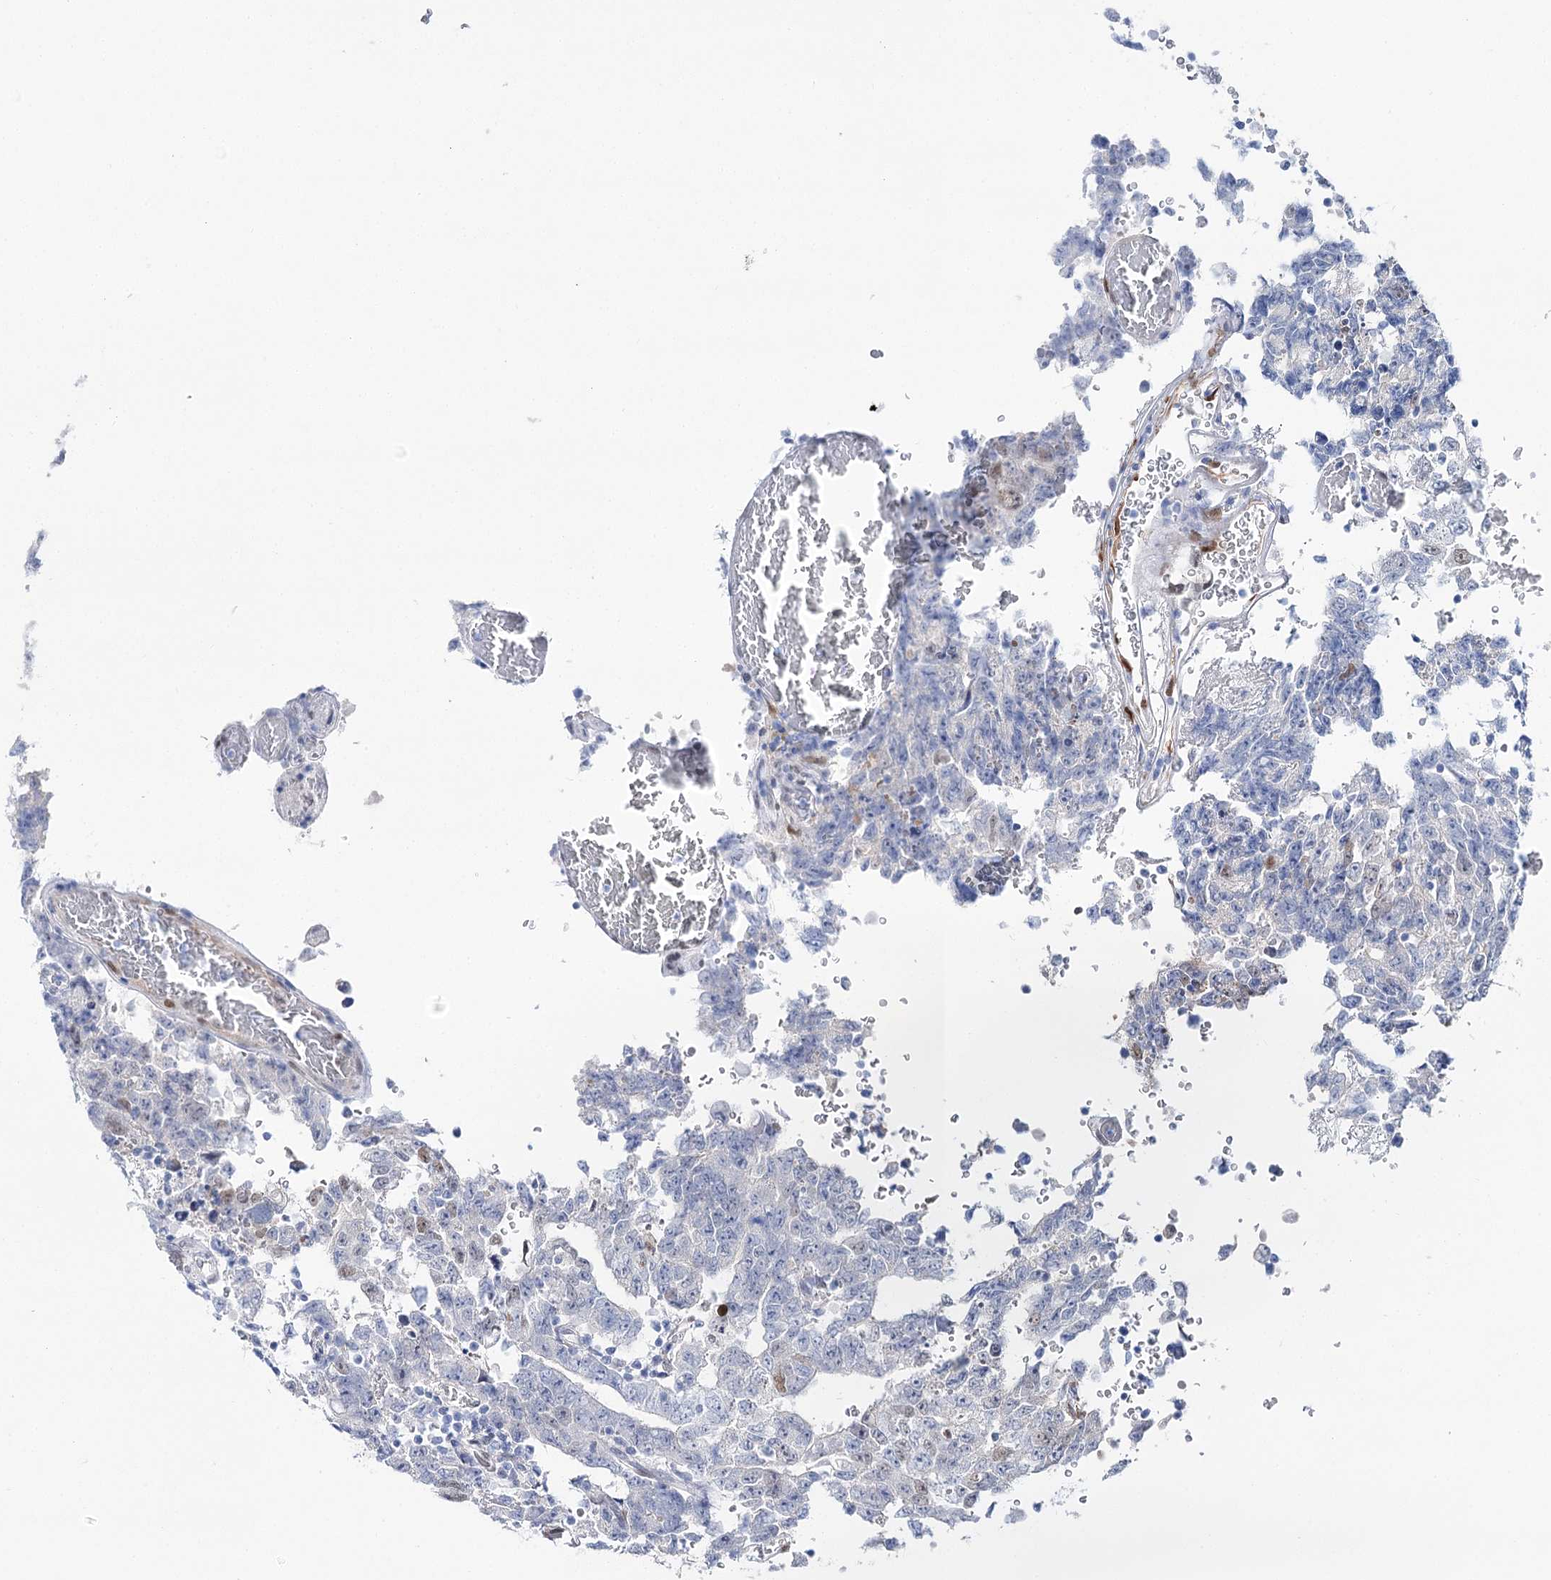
{"staining": {"intensity": "negative", "quantity": "none", "location": "none"}, "tissue": "testis cancer", "cell_type": "Tumor cells", "image_type": "cancer", "snomed": [{"axis": "morphology", "description": "Carcinoma, Embryonal, NOS"}, {"axis": "topography", "description": "Testis"}], "caption": "This histopathology image is of embryonal carcinoma (testis) stained with immunohistochemistry (IHC) to label a protein in brown with the nuclei are counter-stained blue. There is no positivity in tumor cells.", "gene": "UGDH", "patient": {"sex": "male", "age": 26}}